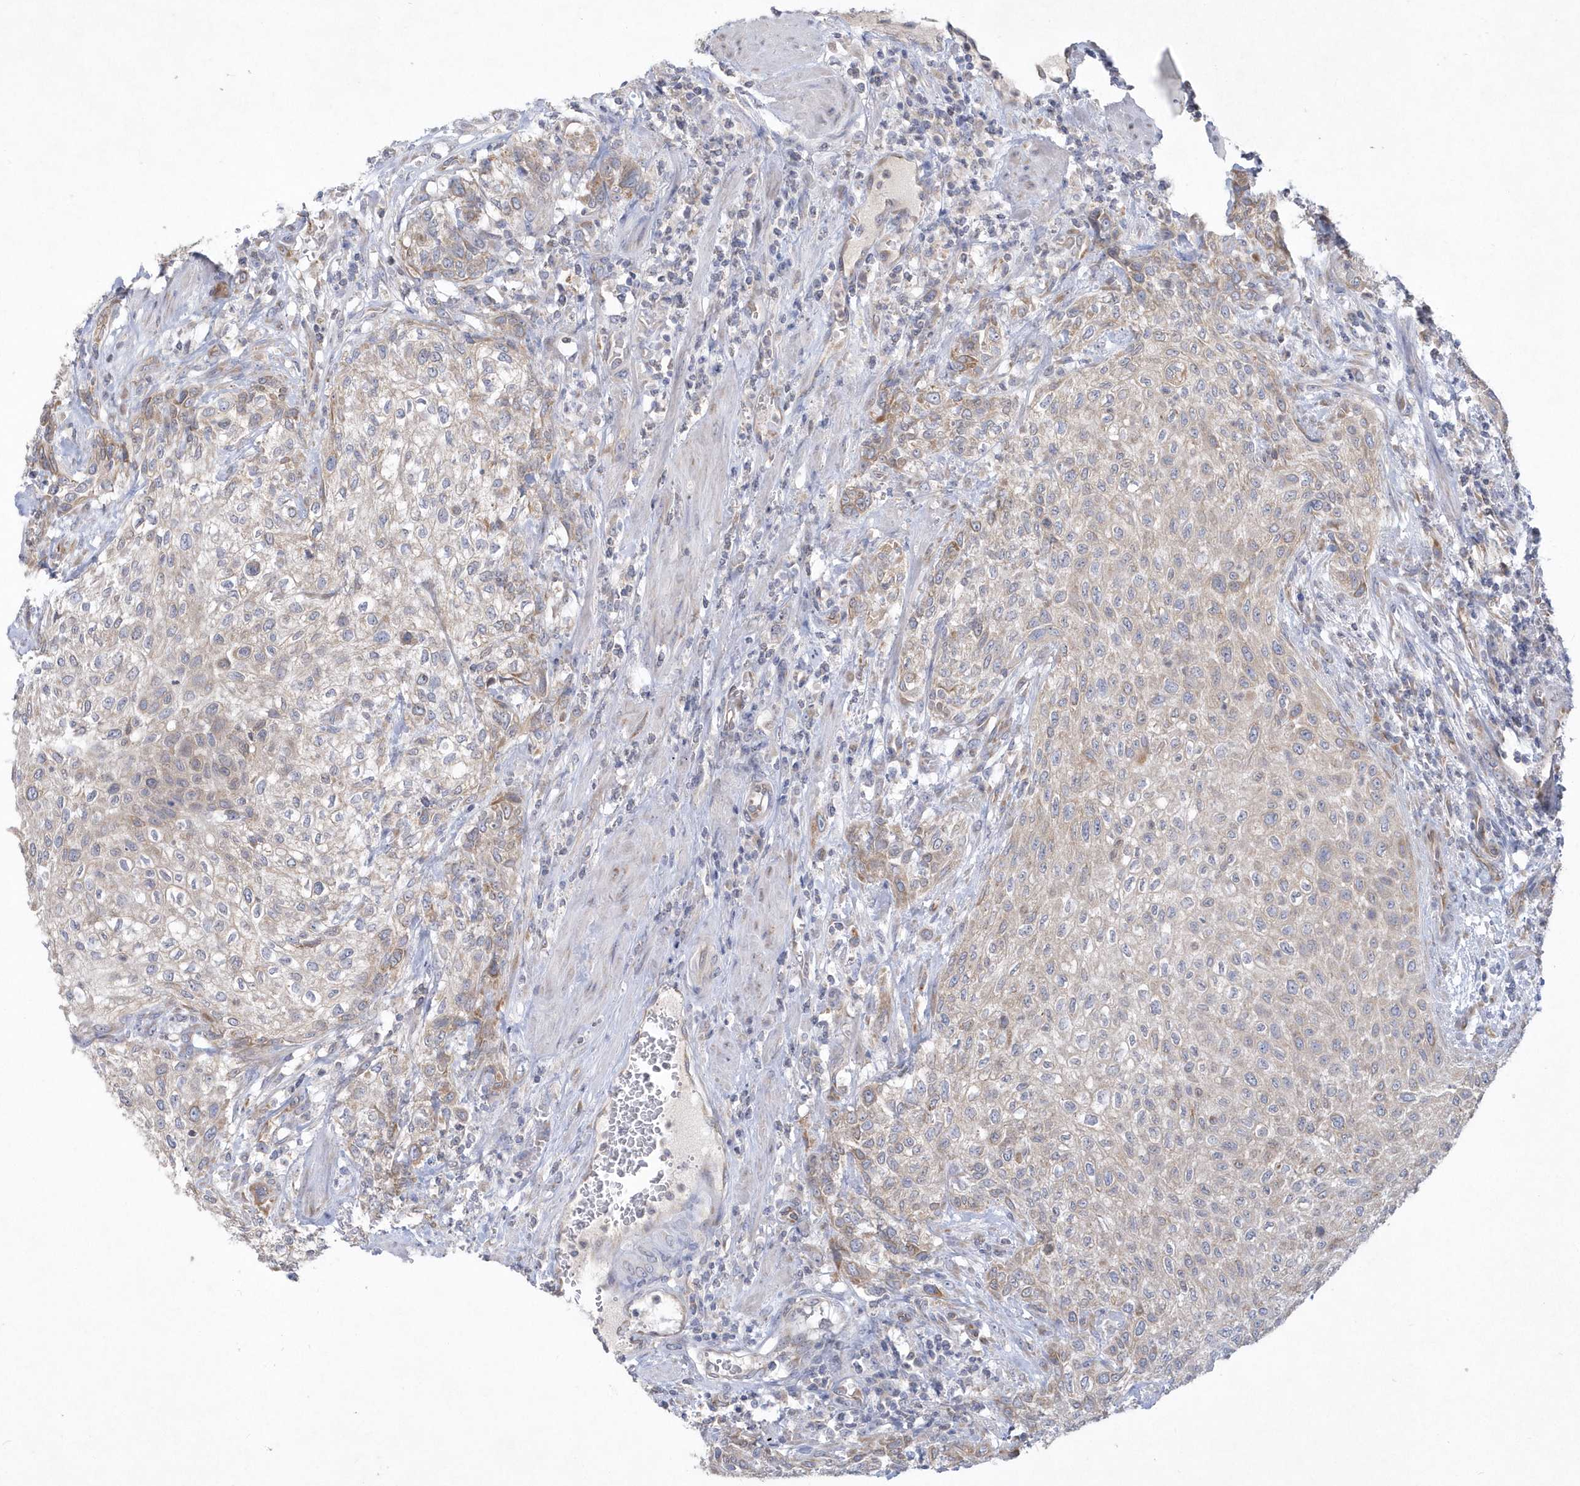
{"staining": {"intensity": "weak", "quantity": "25%-75%", "location": "cytoplasmic/membranous"}, "tissue": "urothelial cancer", "cell_type": "Tumor cells", "image_type": "cancer", "snomed": [{"axis": "morphology", "description": "Urothelial carcinoma, High grade"}, {"axis": "topography", "description": "Urinary bladder"}], "caption": "A high-resolution image shows IHC staining of urothelial carcinoma (high-grade), which reveals weak cytoplasmic/membranous positivity in about 25%-75% of tumor cells.", "gene": "DGAT1", "patient": {"sex": "male", "age": 35}}